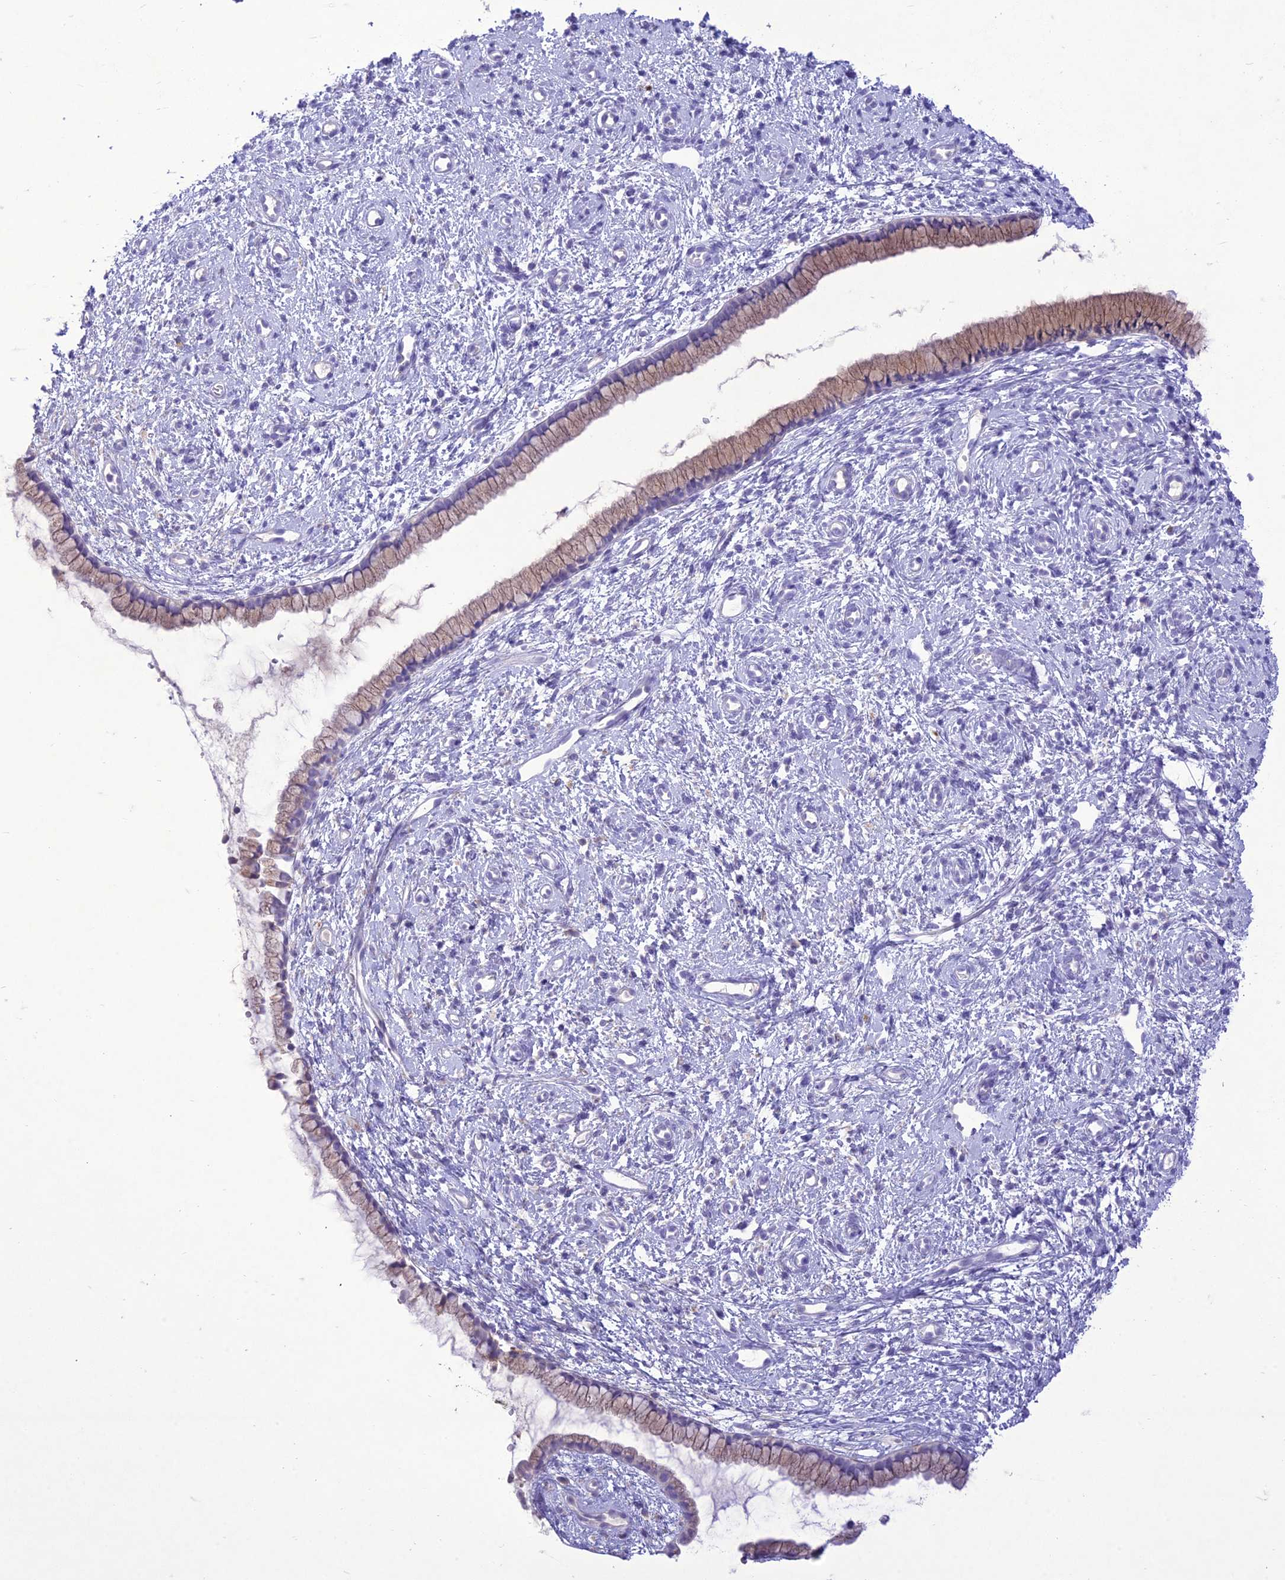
{"staining": {"intensity": "weak", "quantity": ">75%", "location": "cytoplasmic/membranous"}, "tissue": "cervix", "cell_type": "Glandular cells", "image_type": "normal", "snomed": [{"axis": "morphology", "description": "Normal tissue, NOS"}, {"axis": "topography", "description": "Cervix"}], "caption": "Immunohistochemistry of normal cervix shows low levels of weak cytoplasmic/membranous expression in about >75% of glandular cells.", "gene": "SLC13A5", "patient": {"sex": "female", "age": 57}}